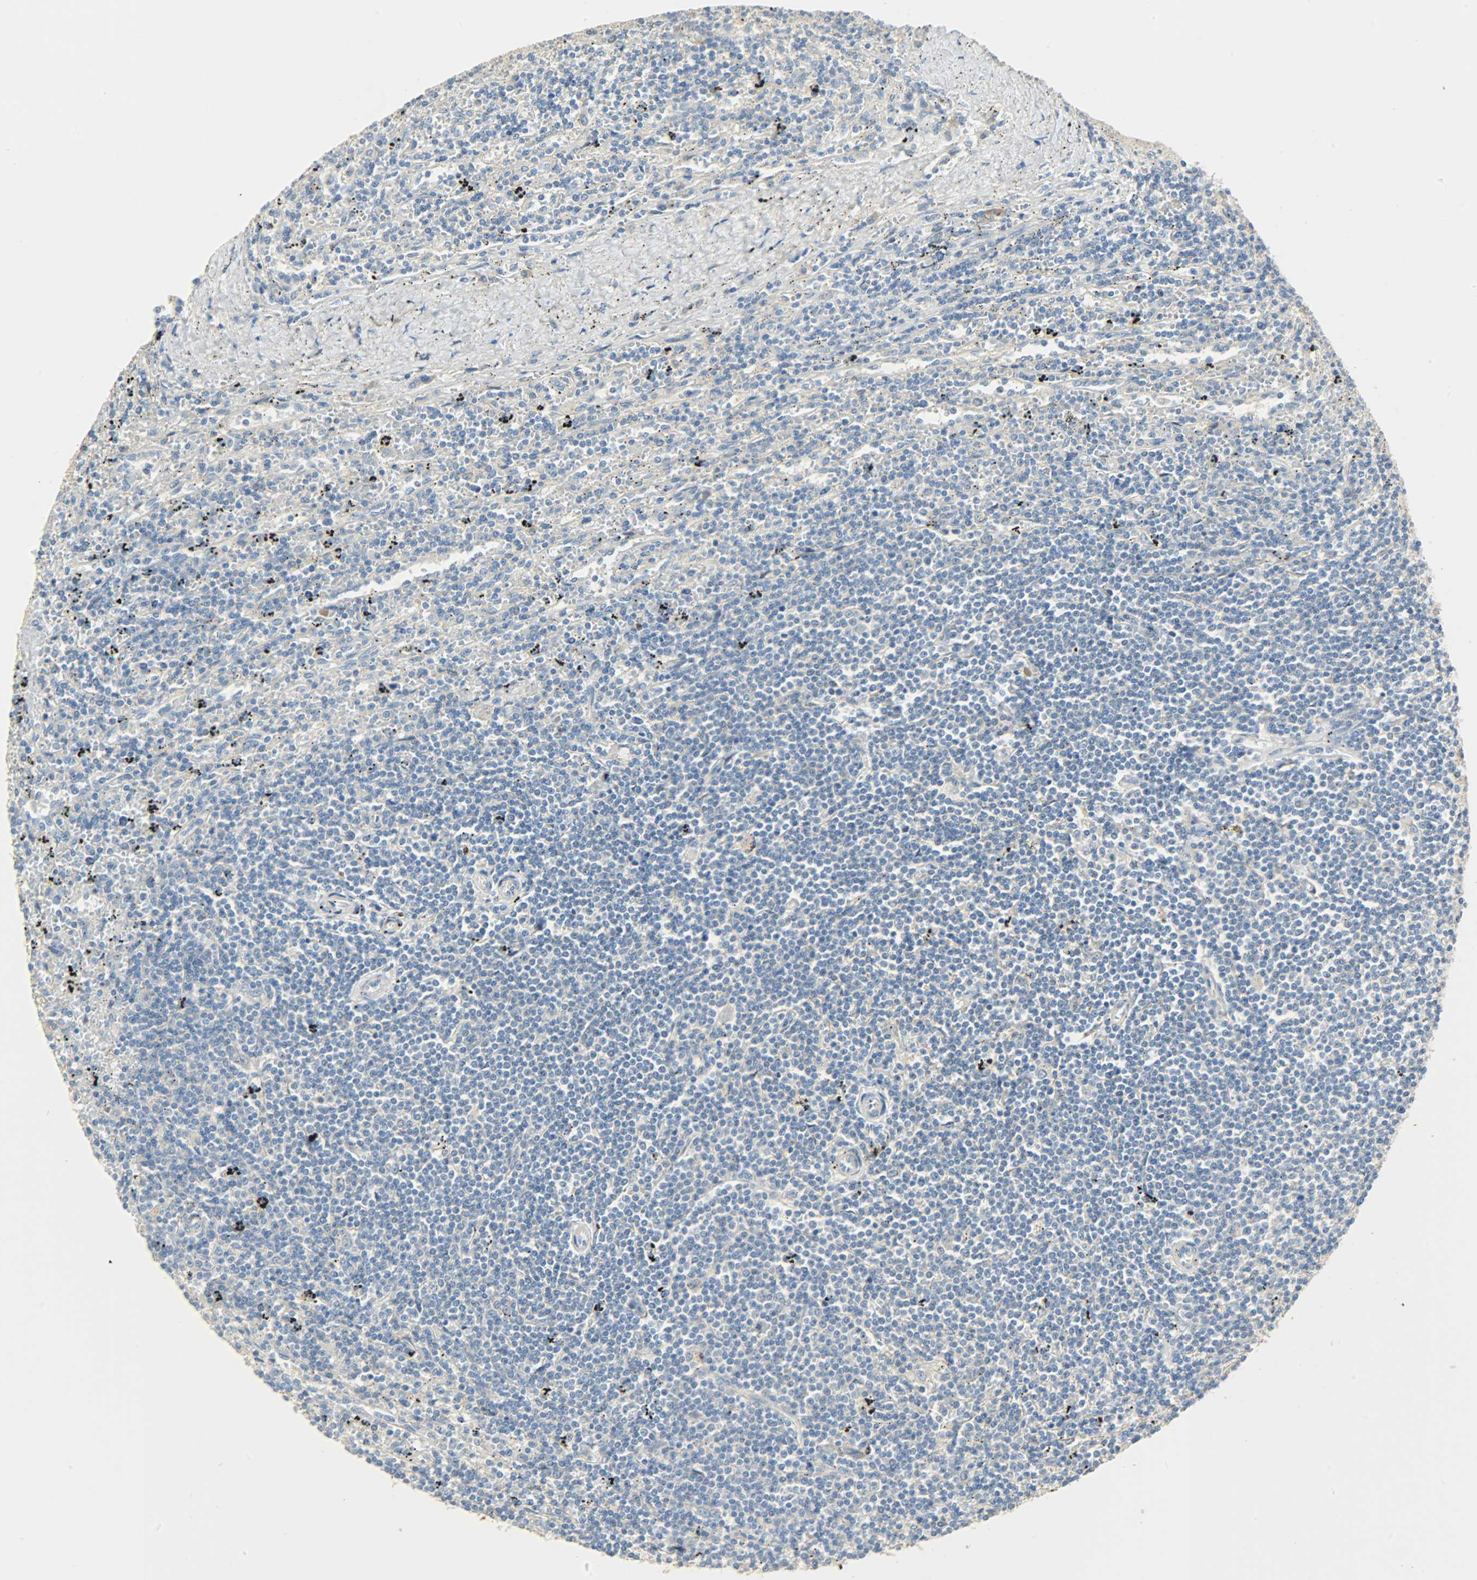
{"staining": {"intensity": "negative", "quantity": "none", "location": "none"}, "tissue": "lymphoma", "cell_type": "Tumor cells", "image_type": "cancer", "snomed": [{"axis": "morphology", "description": "Malignant lymphoma, non-Hodgkin's type, Low grade"}, {"axis": "topography", "description": "Spleen"}], "caption": "Immunohistochemistry (IHC) histopathology image of neoplastic tissue: lymphoma stained with DAB displays no significant protein positivity in tumor cells. (DAB (3,3'-diaminobenzidine) IHC, high magnification).", "gene": "USP13", "patient": {"sex": "male", "age": 76}}